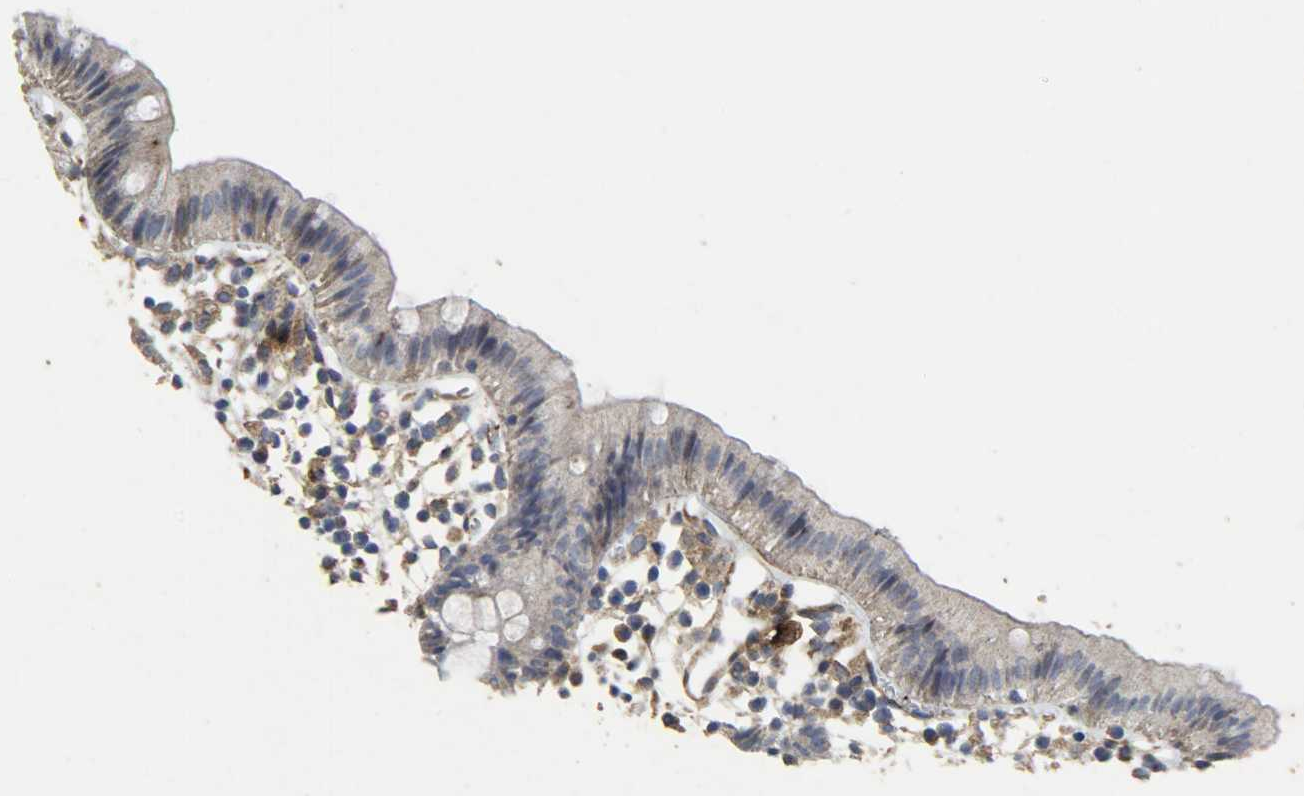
{"staining": {"intensity": "negative", "quantity": "none", "location": "none"}, "tissue": "colon", "cell_type": "Glandular cells", "image_type": "normal", "snomed": [{"axis": "morphology", "description": "Normal tissue, NOS"}, {"axis": "topography", "description": "Colon"}], "caption": "A micrograph of colon stained for a protein reveals no brown staining in glandular cells. (DAB immunohistochemistry (IHC) visualized using brightfield microscopy, high magnification).", "gene": "TPM4", "patient": {"sex": "male", "age": 14}}